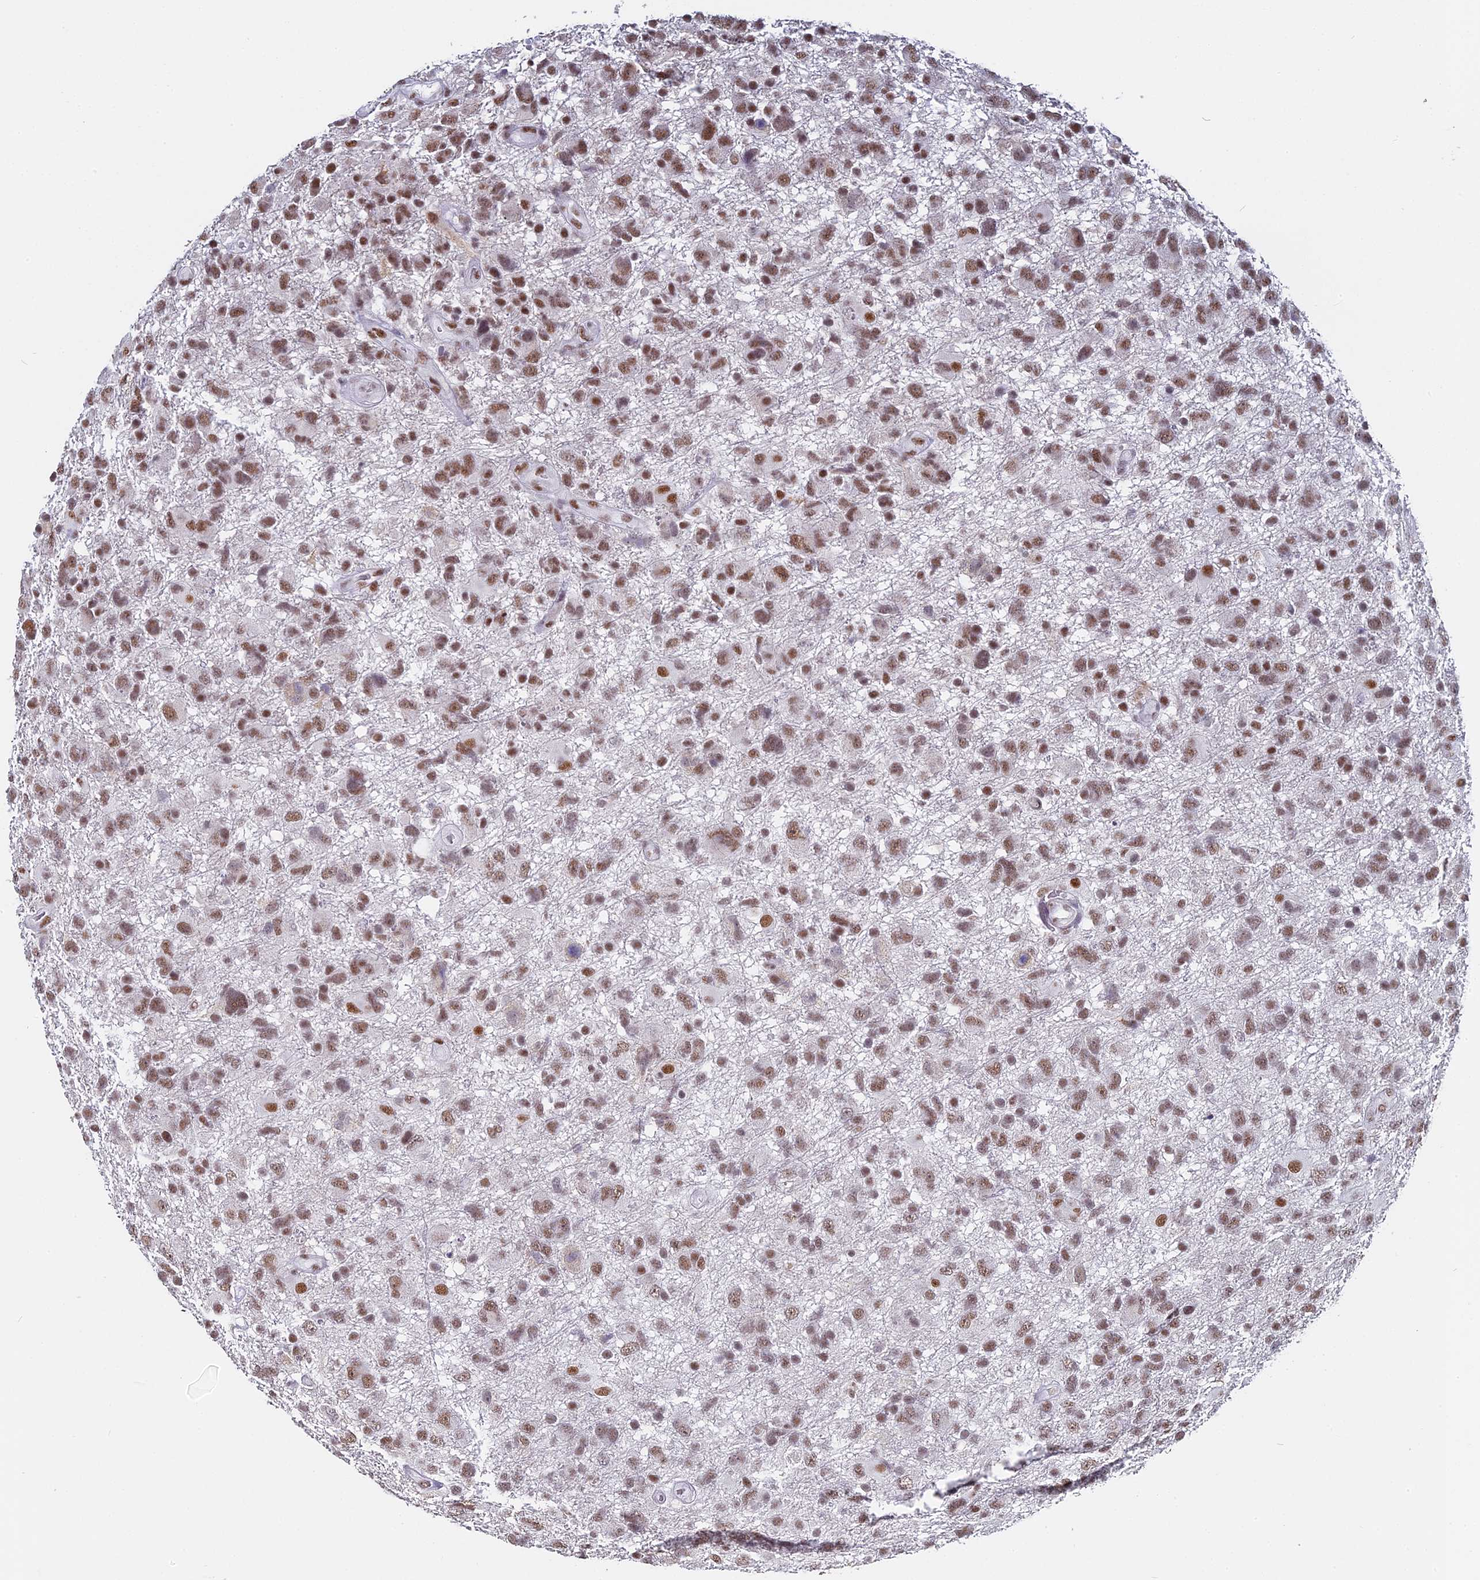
{"staining": {"intensity": "moderate", "quantity": ">75%", "location": "nuclear"}, "tissue": "glioma", "cell_type": "Tumor cells", "image_type": "cancer", "snomed": [{"axis": "morphology", "description": "Glioma, malignant, High grade"}, {"axis": "topography", "description": "Brain"}], "caption": "A photomicrograph of human glioma stained for a protein shows moderate nuclear brown staining in tumor cells.", "gene": "CD2BP2", "patient": {"sex": "male", "age": 61}}